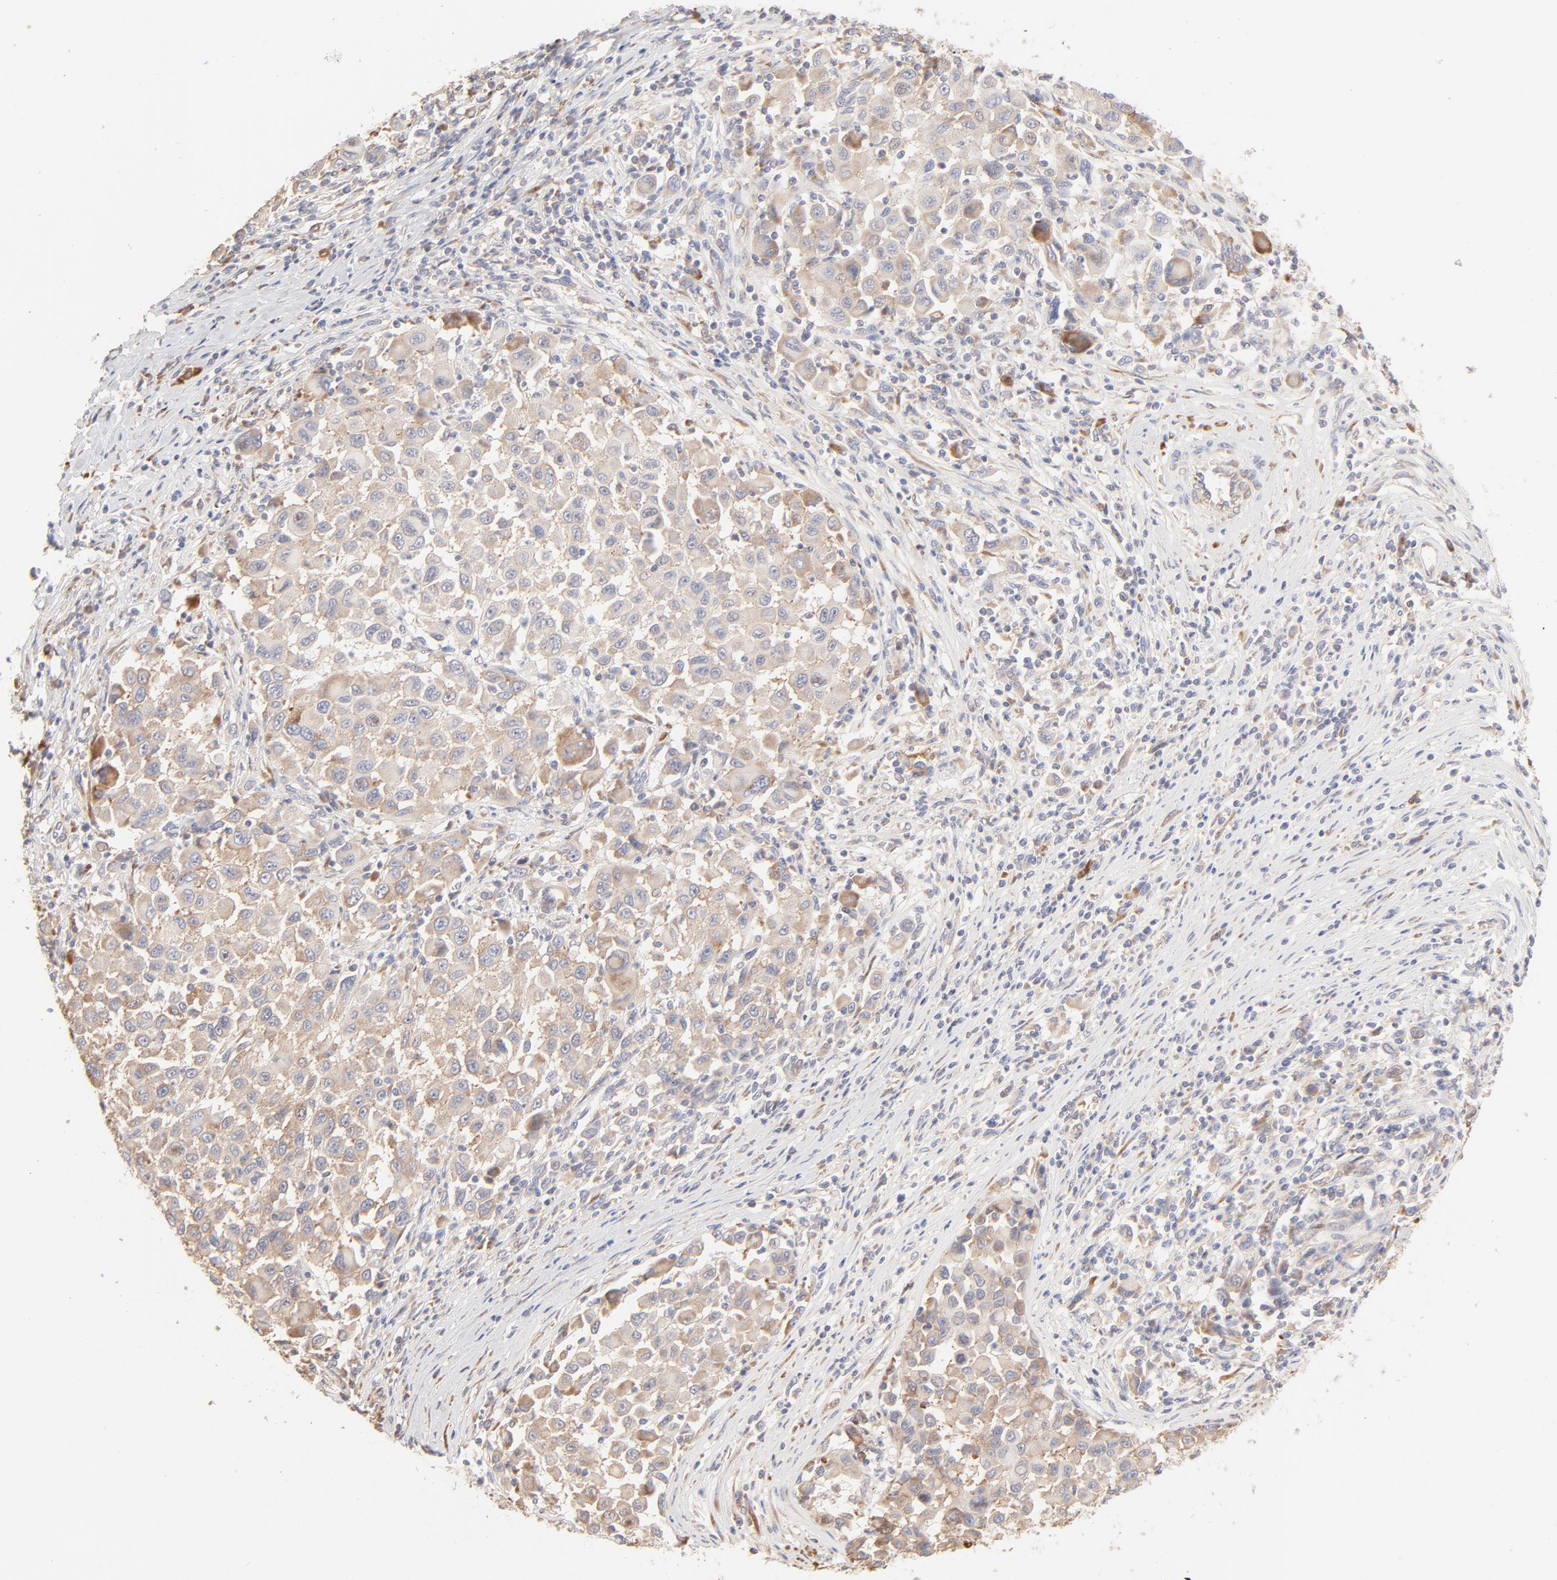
{"staining": {"intensity": "weak", "quantity": ">75%", "location": "cytoplasmic/membranous"}, "tissue": "melanoma", "cell_type": "Tumor cells", "image_type": "cancer", "snomed": [{"axis": "morphology", "description": "Malignant melanoma, Metastatic site"}, {"axis": "topography", "description": "Lymph node"}], "caption": "Protein staining of melanoma tissue demonstrates weak cytoplasmic/membranous expression in approximately >75% of tumor cells. (IHC, brightfield microscopy, high magnification).", "gene": "RPS21", "patient": {"sex": "male", "age": 61}}